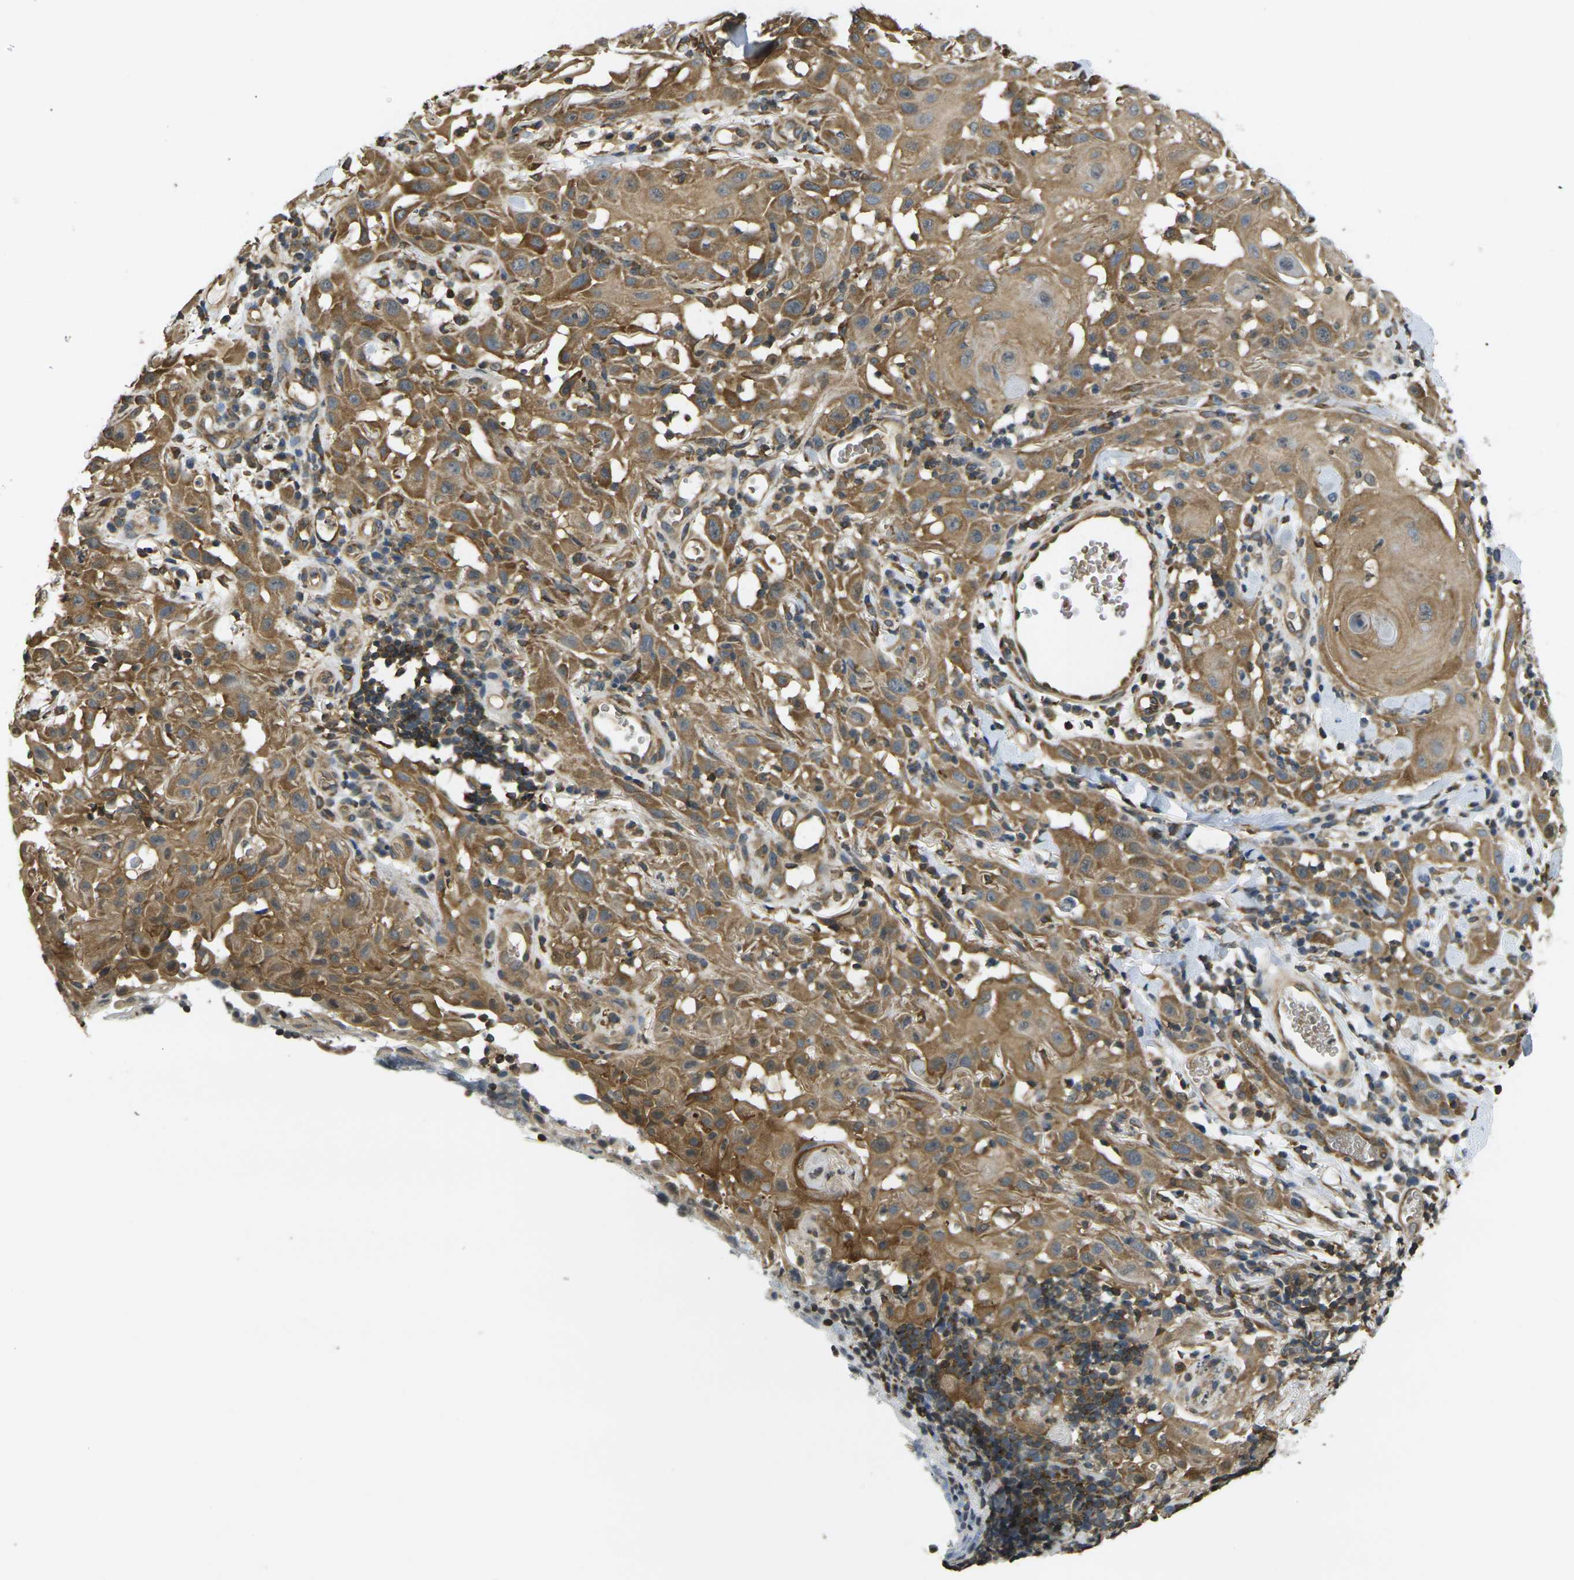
{"staining": {"intensity": "moderate", "quantity": ">75%", "location": "cytoplasmic/membranous"}, "tissue": "skin cancer", "cell_type": "Tumor cells", "image_type": "cancer", "snomed": [{"axis": "morphology", "description": "Squamous cell carcinoma, NOS"}, {"axis": "topography", "description": "Skin"}], "caption": "IHC of skin cancer shows medium levels of moderate cytoplasmic/membranous staining in approximately >75% of tumor cells.", "gene": "CAST", "patient": {"sex": "male", "age": 24}}